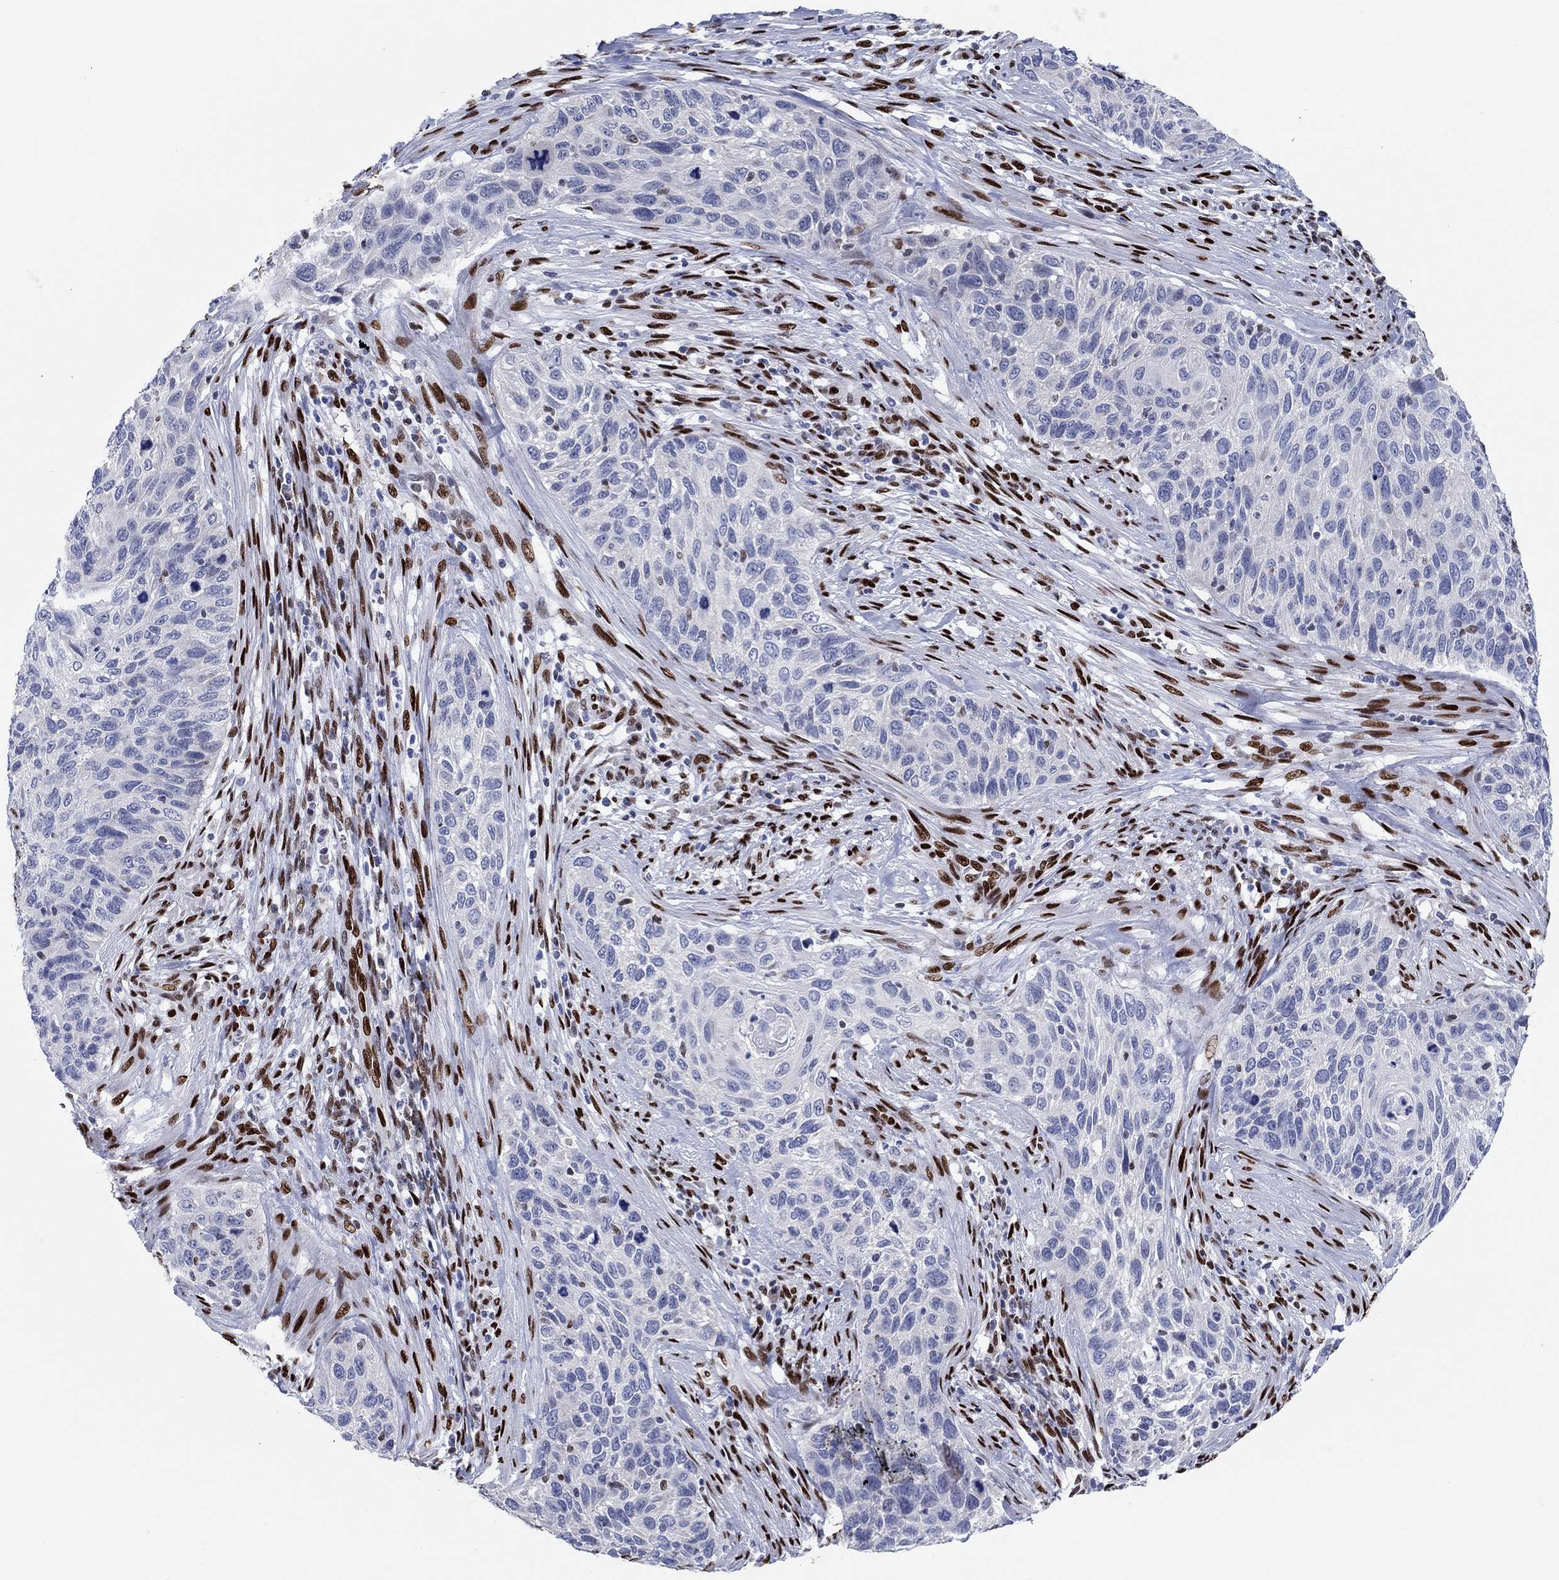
{"staining": {"intensity": "negative", "quantity": "none", "location": "none"}, "tissue": "cervical cancer", "cell_type": "Tumor cells", "image_type": "cancer", "snomed": [{"axis": "morphology", "description": "Squamous cell carcinoma, NOS"}, {"axis": "topography", "description": "Cervix"}], "caption": "Cervical squamous cell carcinoma stained for a protein using immunohistochemistry displays no positivity tumor cells.", "gene": "ZEB1", "patient": {"sex": "female", "age": 70}}